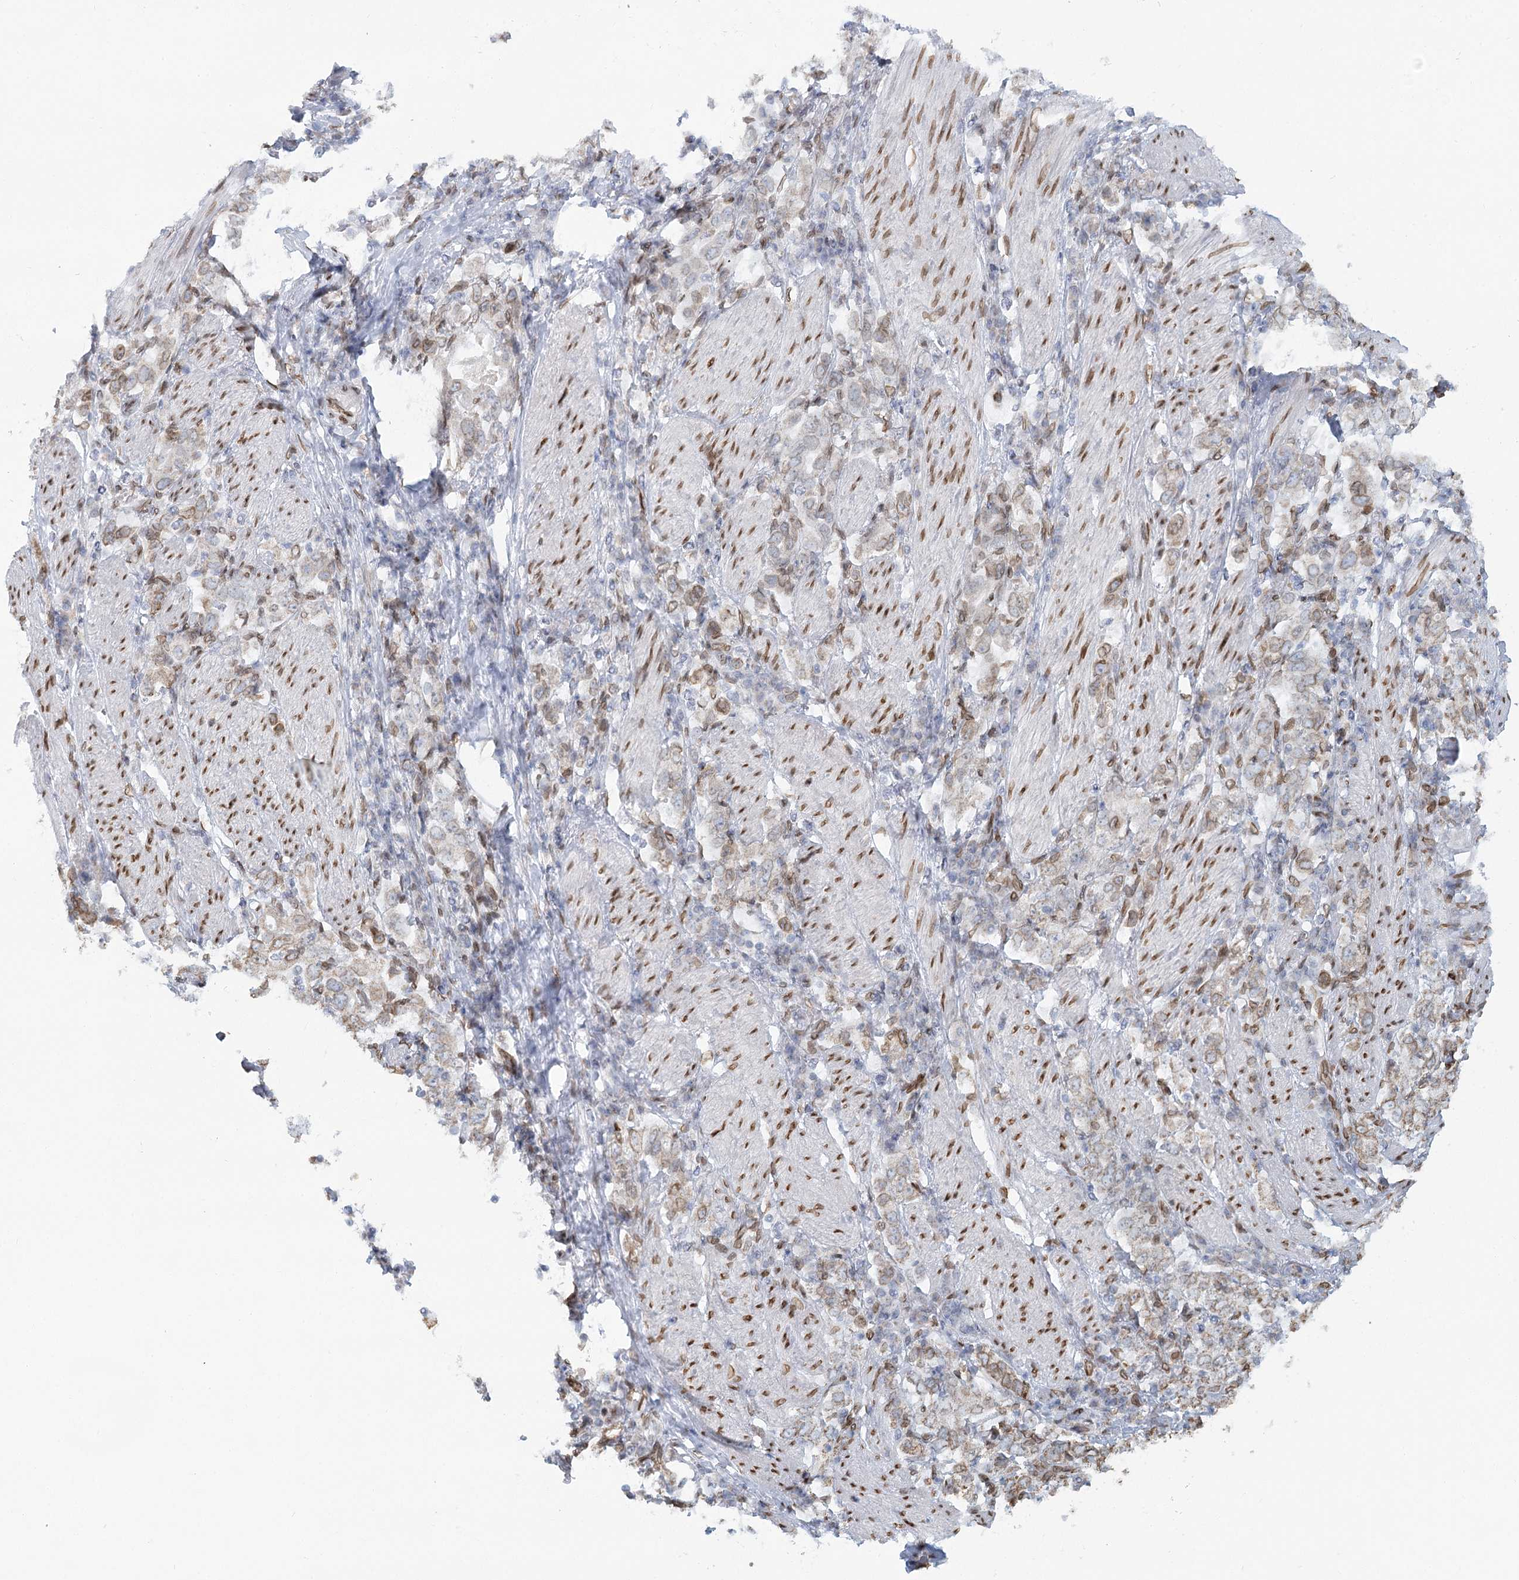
{"staining": {"intensity": "moderate", "quantity": "25%-75%", "location": "cytoplasmic/membranous,nuclear"}, "tissue": "stomach cancer", "cell_type": "Tumor cells", "image_type": "cancer", "snomed": [{"axis": "morphology", "description": "Adenocarcinoma, NOS"}, {"axis": "topography", "description": "Stomach, upper"}], "caption": "A high-resolution photomicrograph shows IHC staining of stomach cancer, which exhibits moderate cytoplasmic/membranous and nuclear positivity in about 25%-75% of tumor cells.", "gene": "VWA5A", "patient": {"sex": "male", "age": 62}}